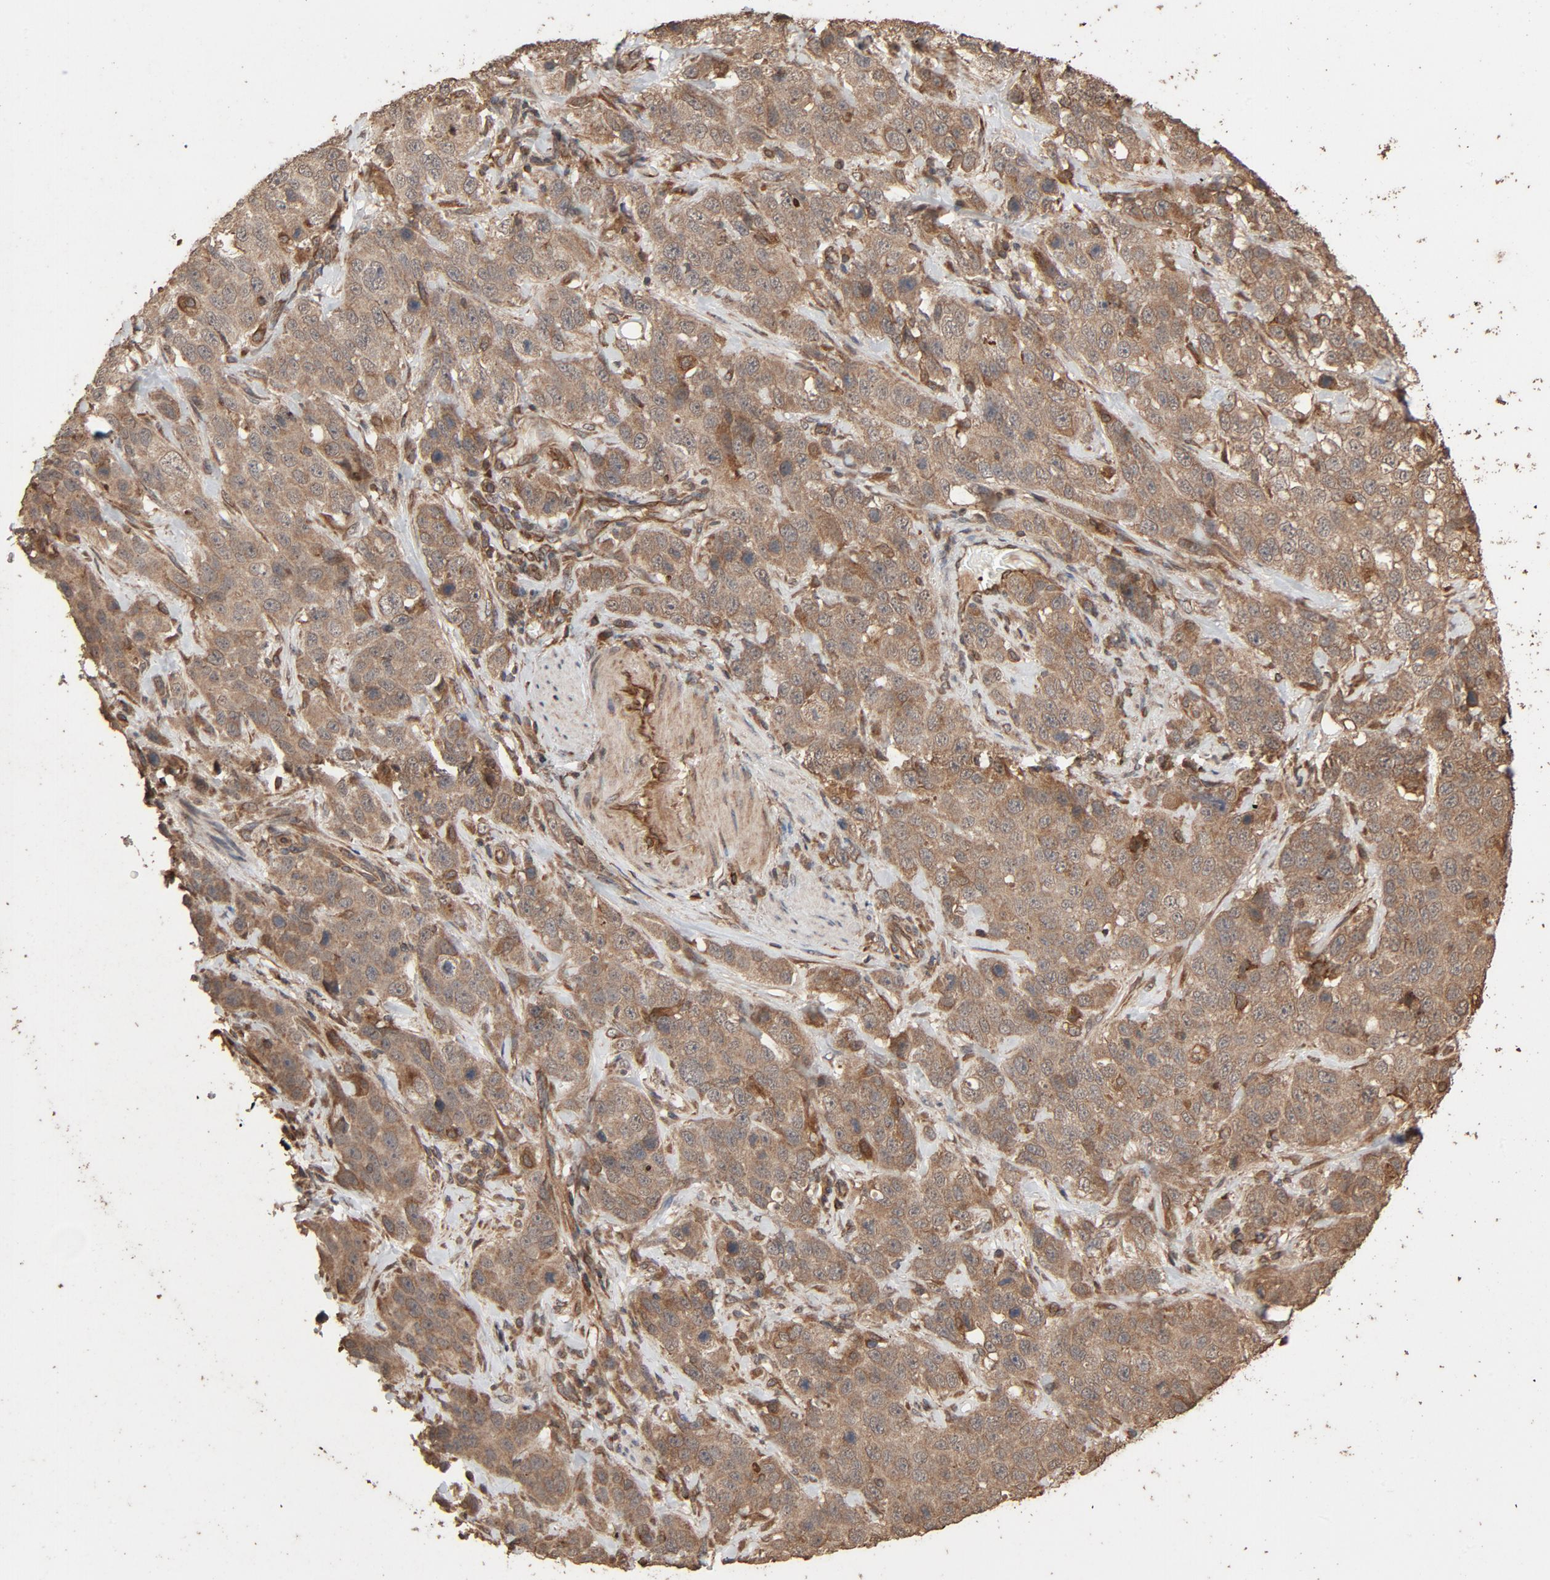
{"staining": {"intensity": "moderate", "quantity": ">75%", "location": "cytoplasmic/membranous"}, "tissue": "stomach cancer", "cell_type": "Tumor cells", "image_type": "cancer", "snomed": [{"axis": "morphology", "description": "Normal tissue, NOS"}, {"axis": "morphology", "description": "Adenocarcinoma, NOS"}, {"axis": "topography", "description": "Stomach"}], "caption": "Adenocarcinoma (stomach) stained with a brown dye reveals moderate cytoplasmic/membranous positive positivity in about >75% of tumor cells.", "gene": "RPS6KA6", "patient": {"sex": "male", "age": 48}}